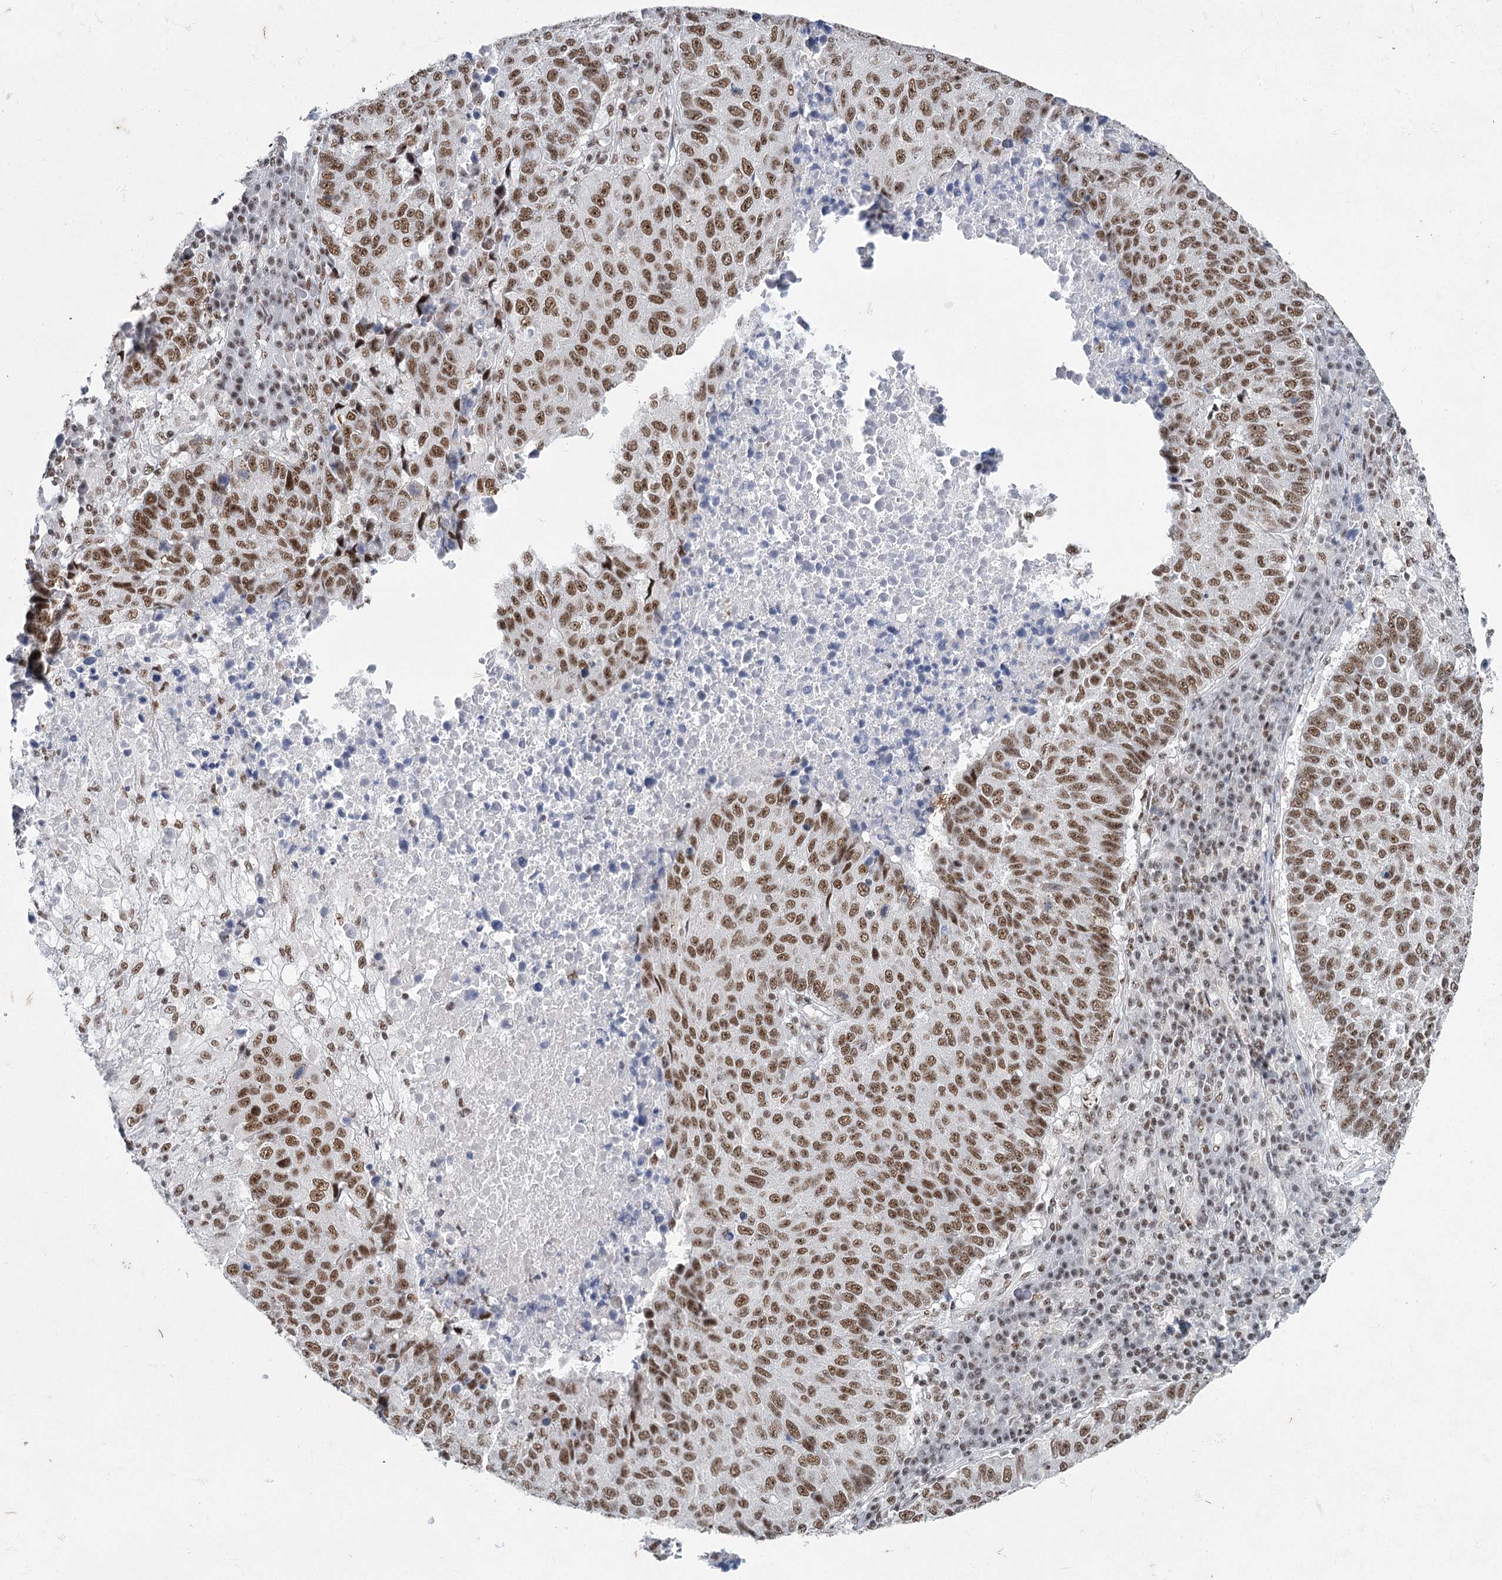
{"staining": {"intensity": "moderate", "quantity": ">75%", "location": "nuclear"}, "tissue": "lung cancer", "cell_type": "Tumor cells", "image_type": "cancer", "snomed": [{"axis": "morphology", "description": "Squamous cell carcinoma, NOS"}, {"axis": "topography", "description": "Lung"}], "caption": "Human lung cancer stained with a brown dye reveals moderate nuclear positive expression in about >75% of tumor cells.", "gene": "SCAF8", "patient": {"sex": "male", "age": 73}}